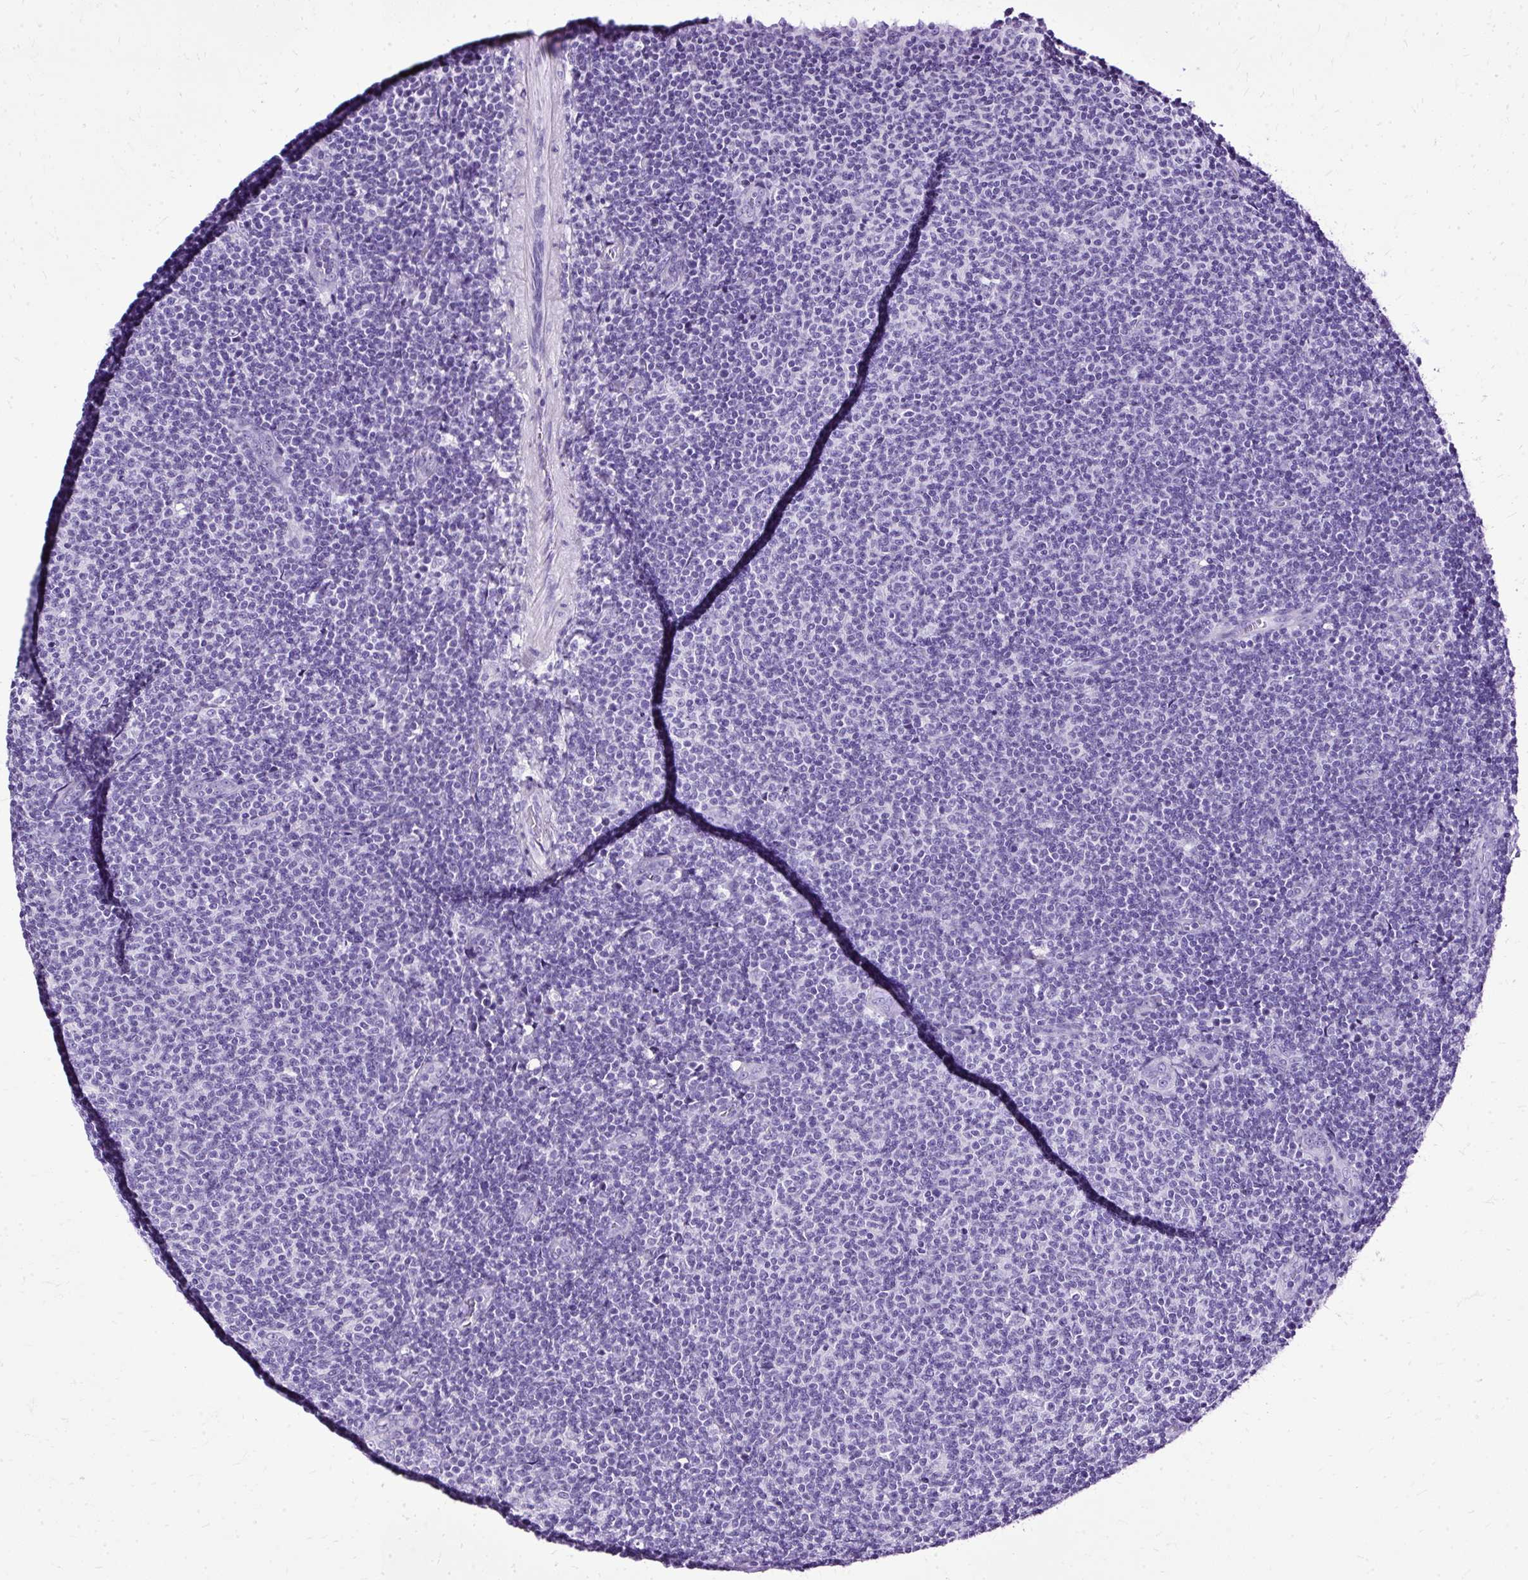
{"staining": {"intensity": "negative", "quantity": "none", "location": "none"}, "tissue": "lymphoma", "cell_type": "Tumor cells", "image_type": "cancer", "snomed": [{"axis": "morphology", "description": "Malignant lymphoma, non-Hodgkin's type, Low grade"}, {"axis": "topography", "description": "Lymph node"}], "caption": "Protein analysis of lymphoma demonstrates no significant expression in tumor cells.", "gene": "SLC8A2", "patient": {"sex": "male", "age": 66}}